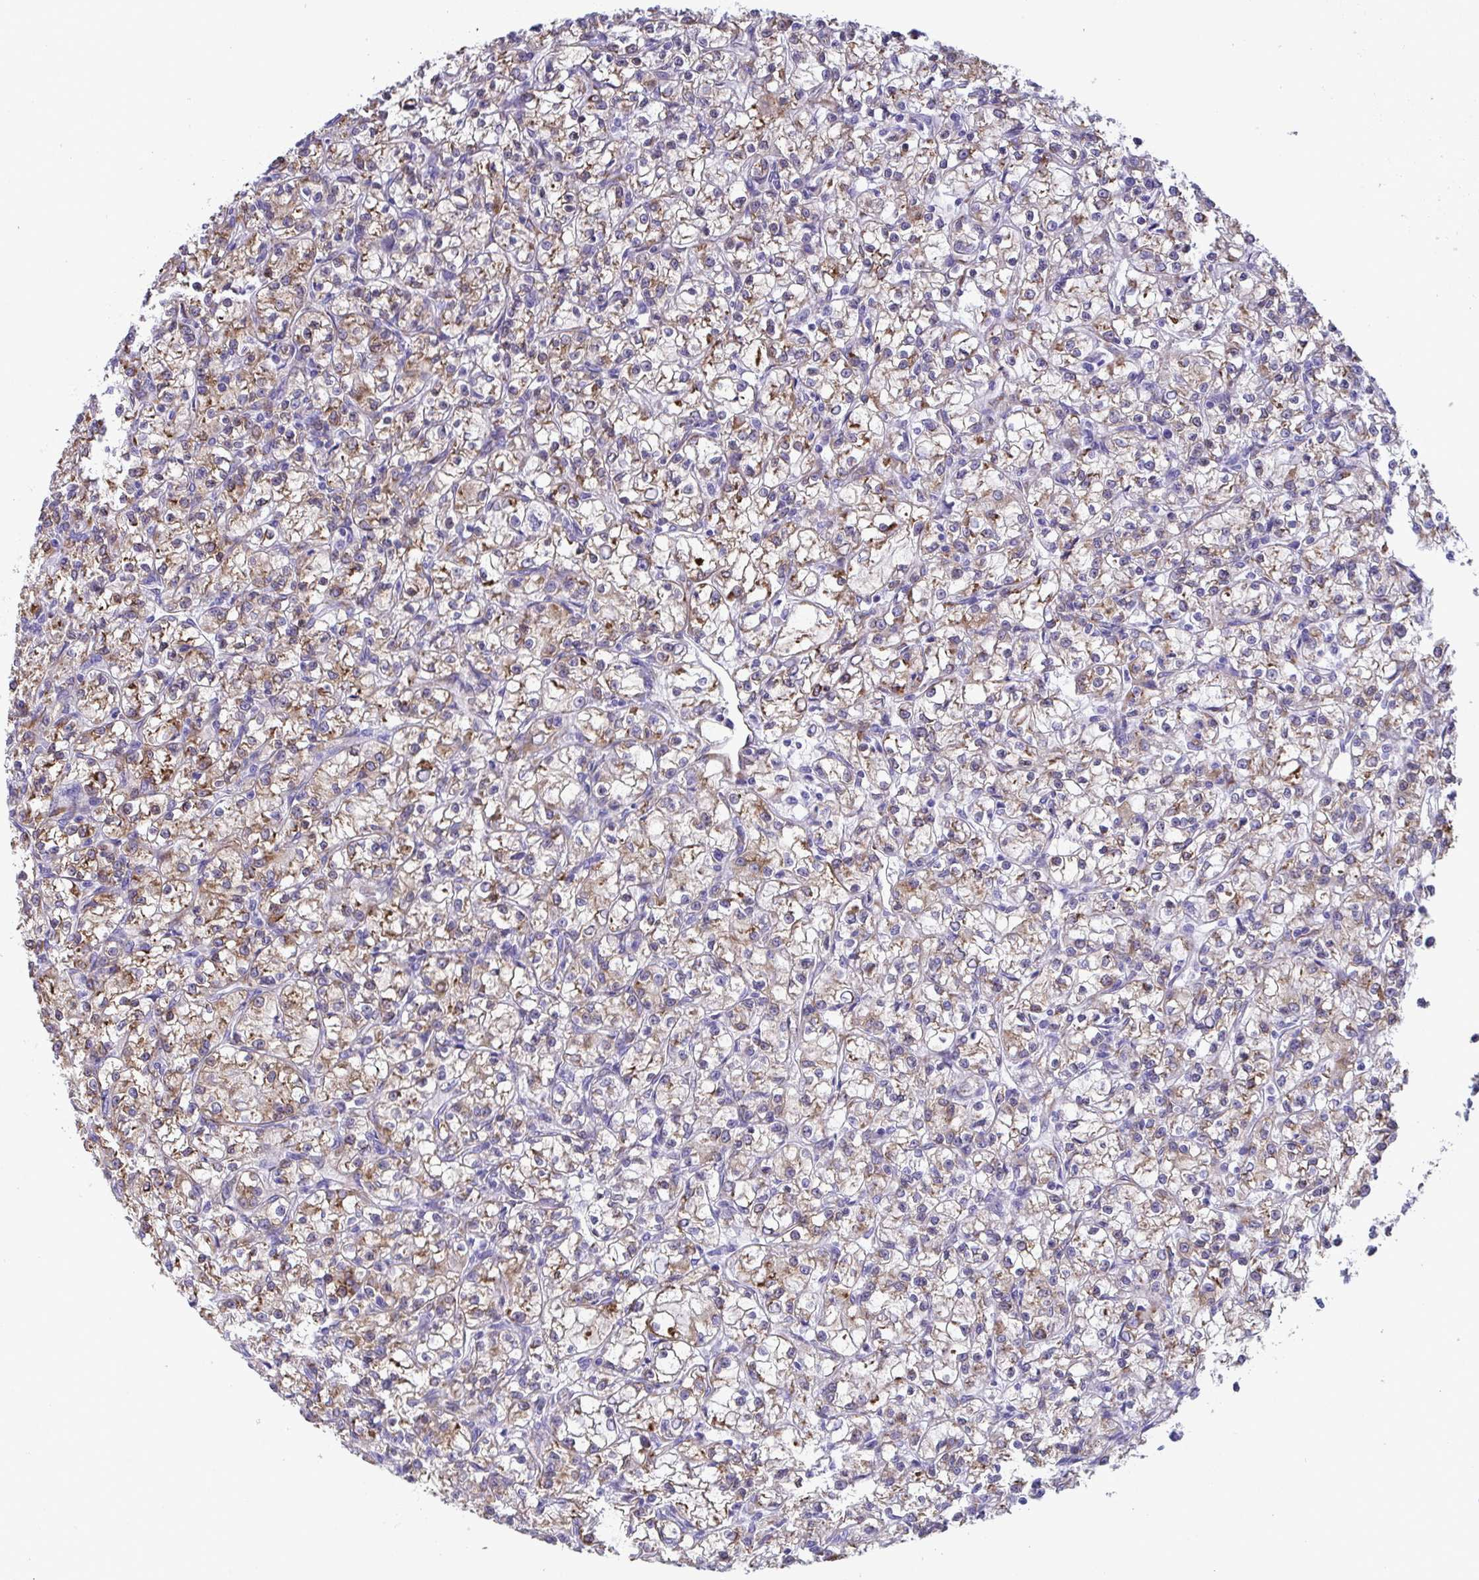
{"staining": {"intensity": "moderate", "quantity": ">75%", "location": "cytoplasmic/membranous"}, "tissue": "renal cancer", "cell_type": "Tumor cells", "image_type": "cancer", "snomed": [{"axis": "morphology", "description": "Adenocarcinoma, NOS"}, {"axis": "topography", "description": "Kidney"}], "caption": "A micrograph of human renal adenocarcinoma stained for a protein exhibits moderate cytoplasmic/membranous brown staining in tumor cells.", "gene": "ASPH", "patient": {"sex": "female", "age": 59}}